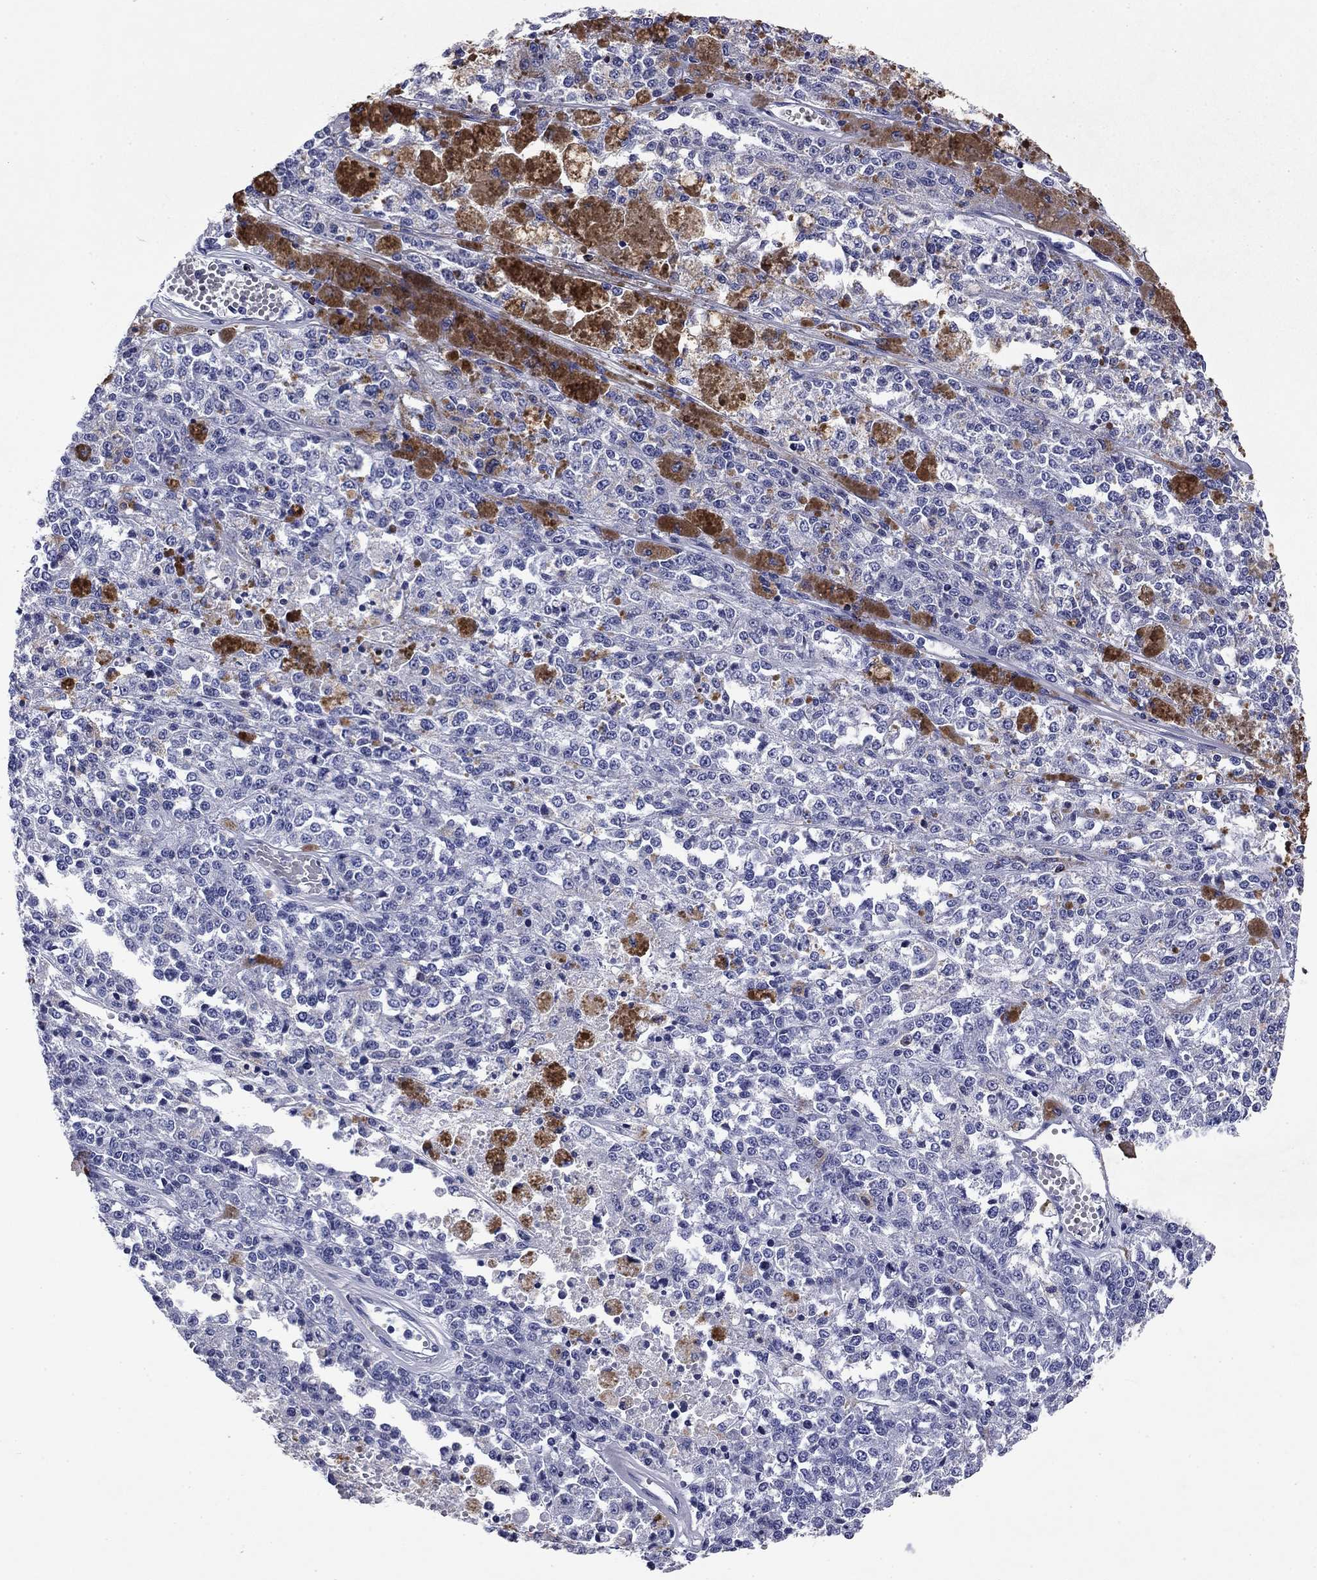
{"staining": {"intensity": "negative", "quantity": "none", "location": "none"}, "tissue": "melanoma", "cell_type": "Tumor cells", "image_type": "cancer", "snomed": [{"axis": "morphology", "description": "Malignant melanoma, Metastatic site"}, {"axis": "topography", "description": "Lymph node"}], "caption": "Melanoma was stained to show a protein in brown. There is no significant staining in tumor cells.", "gene": "GZMK", "patient": {"sex": "female", "age": 64}}